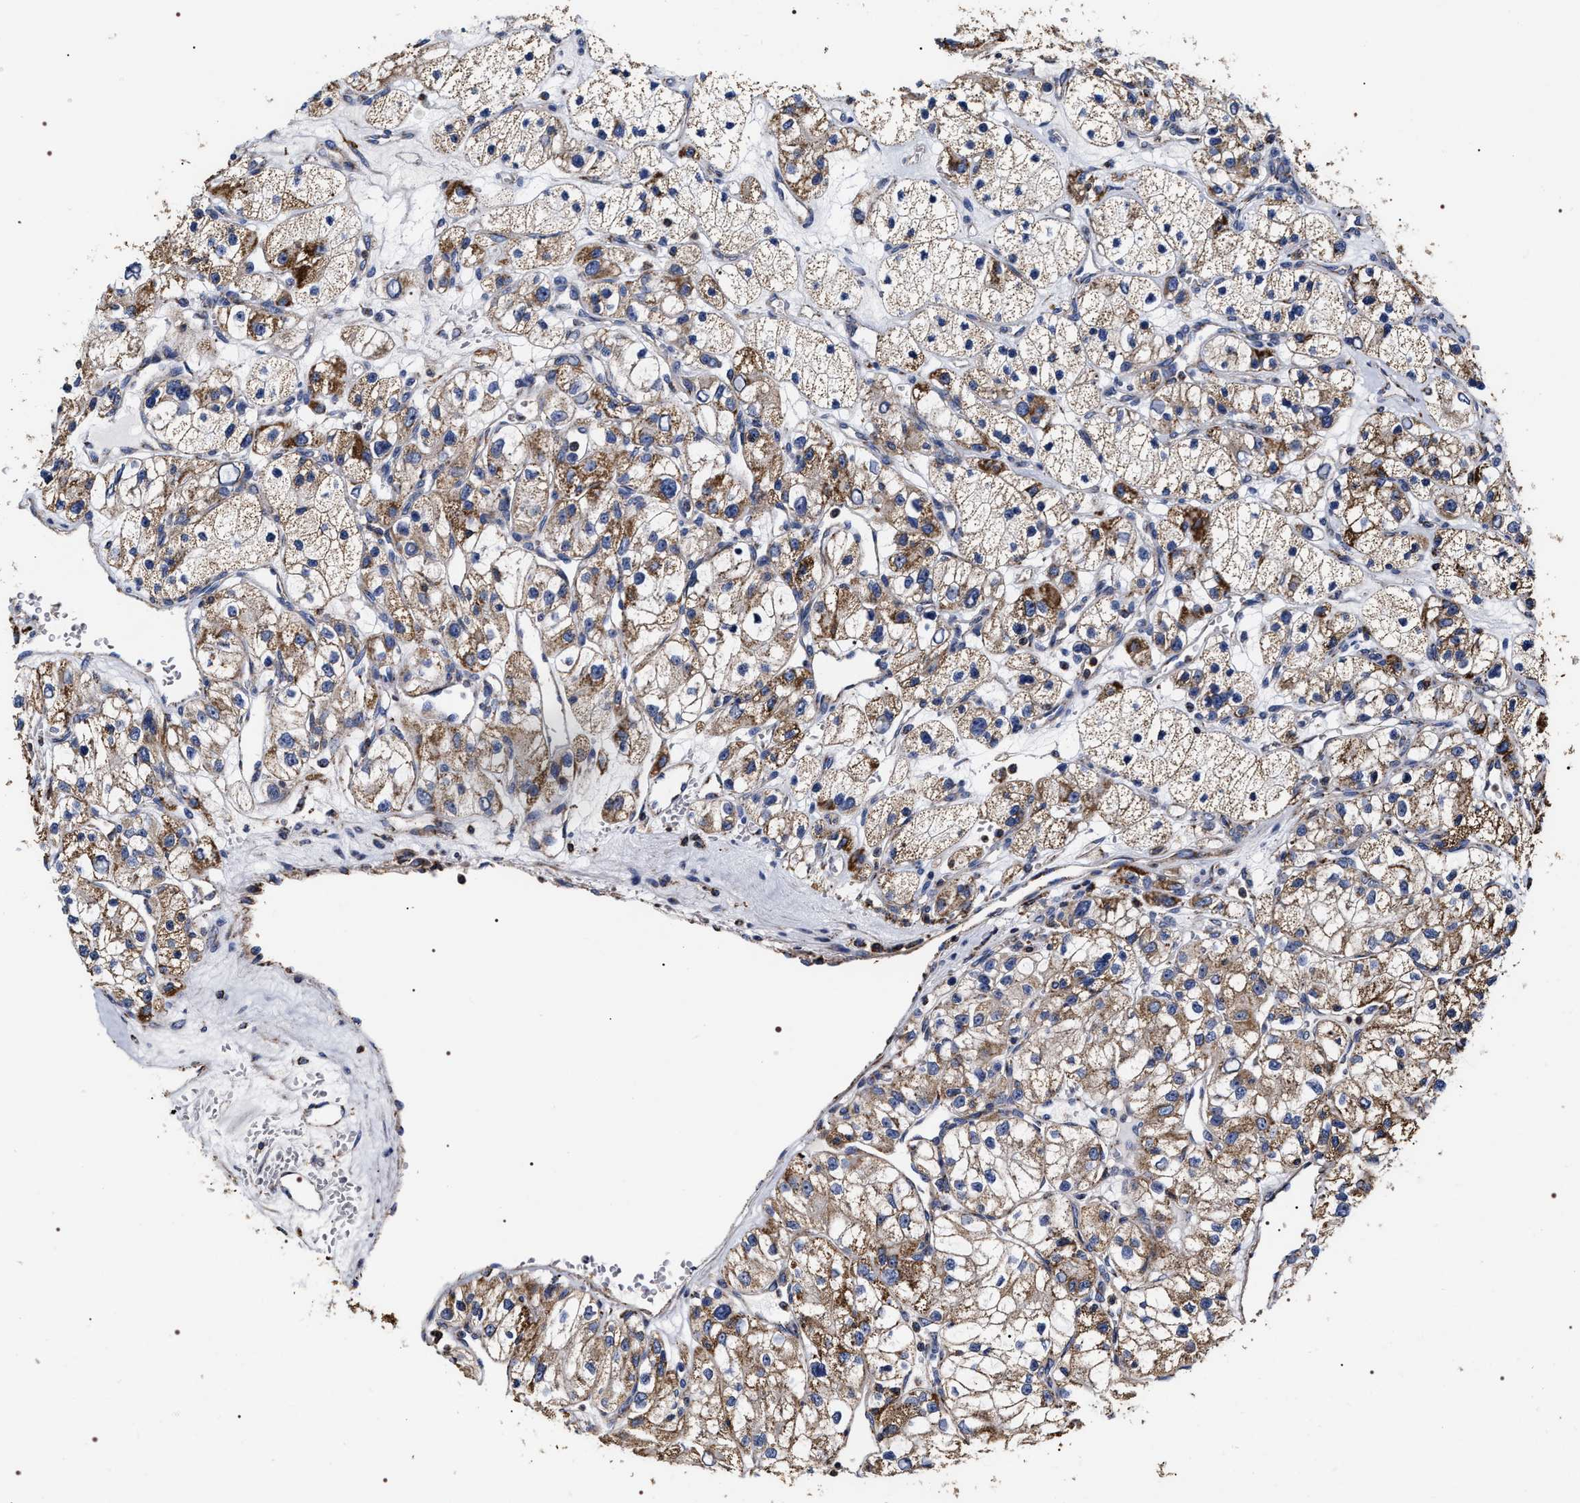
{"staining": {"intensity": "moderate", "quantity": ">75%", "location": "cytoplasmic/membranous"}, "tissue": "renal cancer", "cell_type": "Tumor cells", "image_type": "cancer", "snomed": [{"axis": "morphology", "description": "Adenocarcinoma, NOS"}, {"axis": "topography", "description": "Kidney"}], "caption": "Renal cancer stained for a protein (brown) displays moderate cytoplasmic/membranous positive expression in about >75% of tumor cells.", "gene": "COG5", "patient": {"sex": "female", "age": 57}}